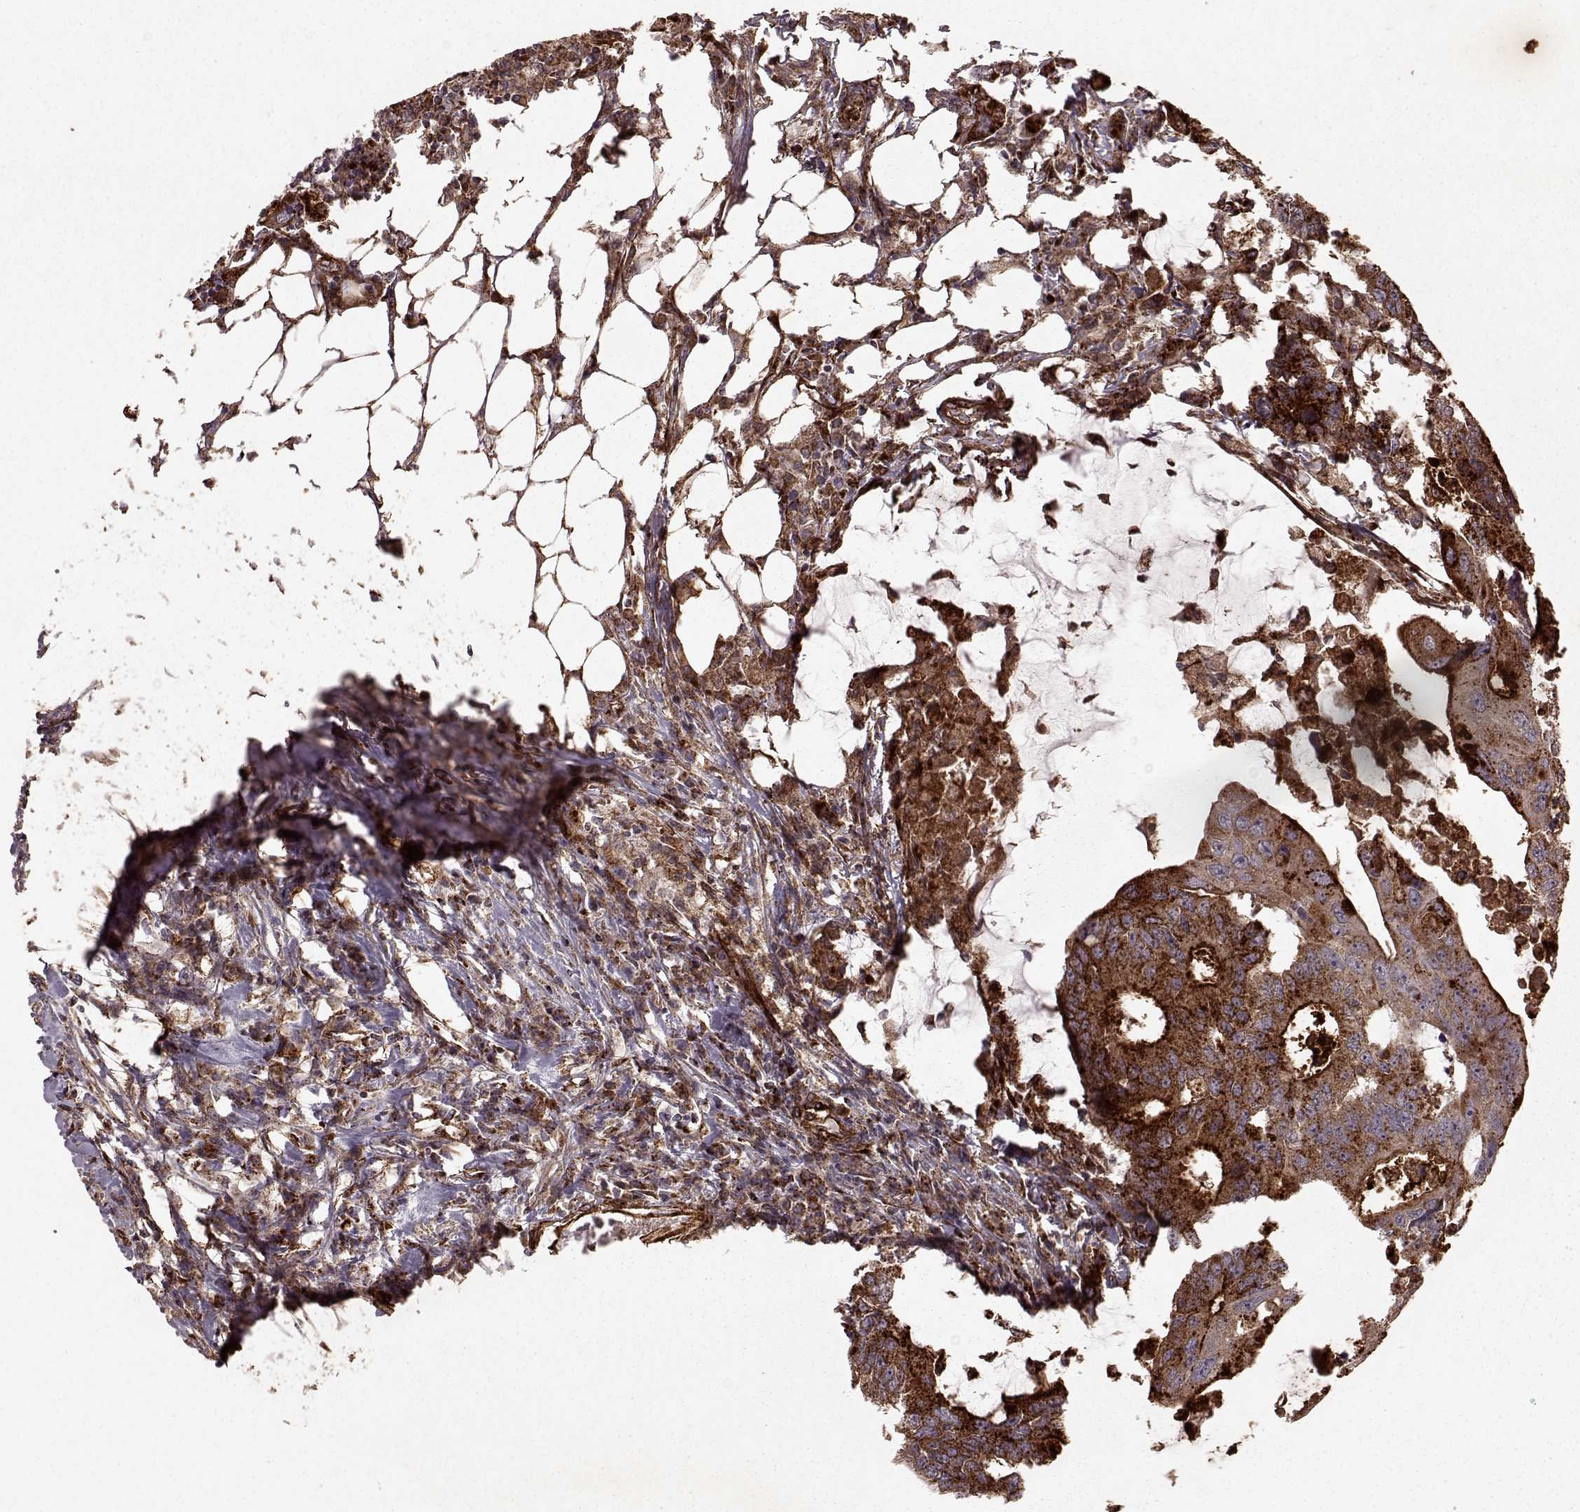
{"staining": {"intensity": "strong", "quantity": "25%-75%", "location": "cytoplasmic/membranous"}, "tissue": "colorectal cancer", "cell_type": "Tumor cells", "image_type": "cancer", "snomed": [{"axis": "morphology", "description": "Adenocarcinoma, NOS"}, {"axis": "topography", "description": "Colon"}], "caption": "IHC photomicrograph of human colorectal cancer stained for a protein (brown), which shows high levels of strong cytoplasmic/membranous positivity in about 25%-75% of tumor cells.", "gene": "FXN", "patient": {"sex": "male", "age": 71}}